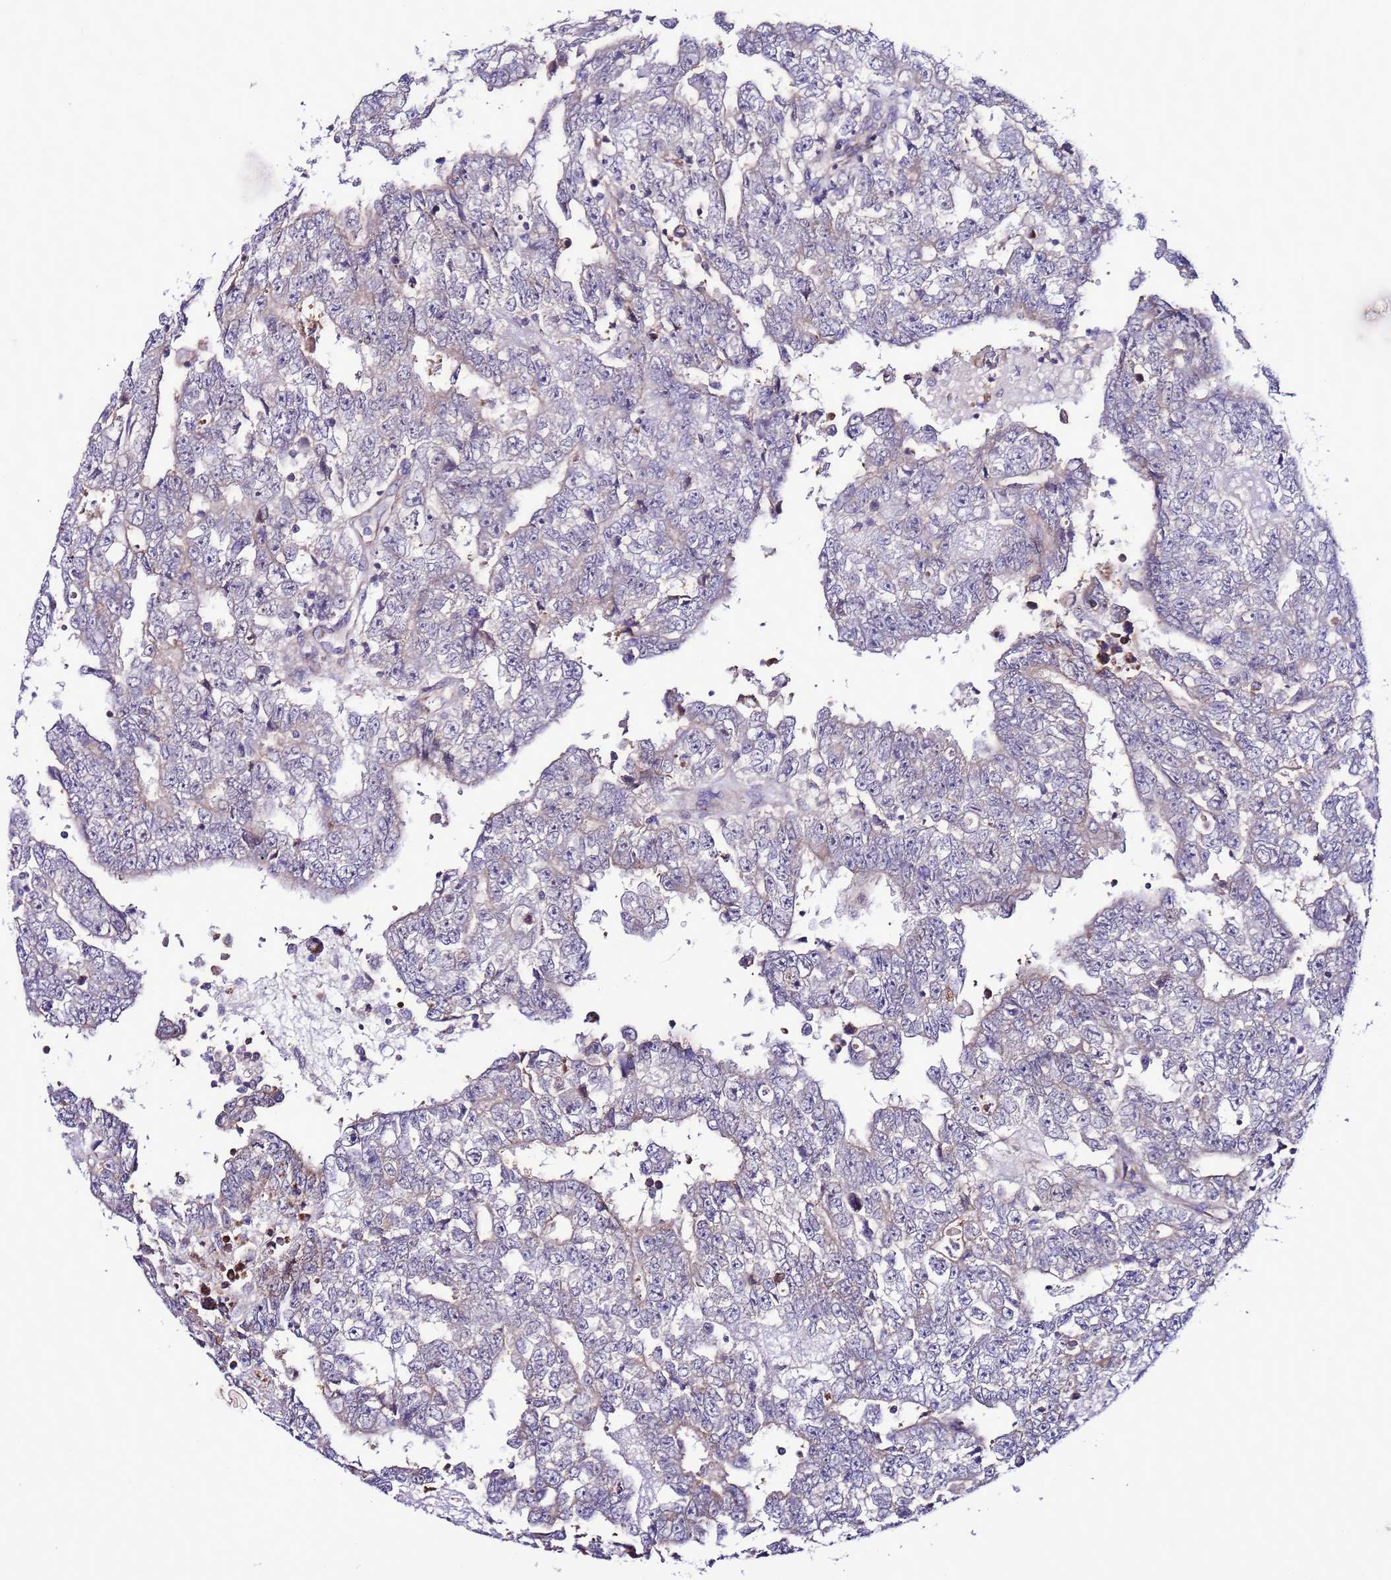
{"staining": {"intensity": "negative", "quantity": "none", "location": "none"}, "tissue": "testis cancer", "cell_type": "Tumor cells", "image_type": "cancer", "snomed": [{"axis": "morphology", "description": "Carcinoma, Embryonal, NOS"}, {"axis": "topography", "description": "Testis"}], "caption": "High power microscopy image of an IHC image of testis embryonal carcinoma, revealing no significant positivity in tumor cells. (Stains: DAB (3,3'-diaminobenzidine) immunohistochemistry with hematoxylin counter stain, Microscopy: brightfield microscopy at high magnification).", "gene": "UEVLD", "patient": {"sex": "male", "age": 25}}